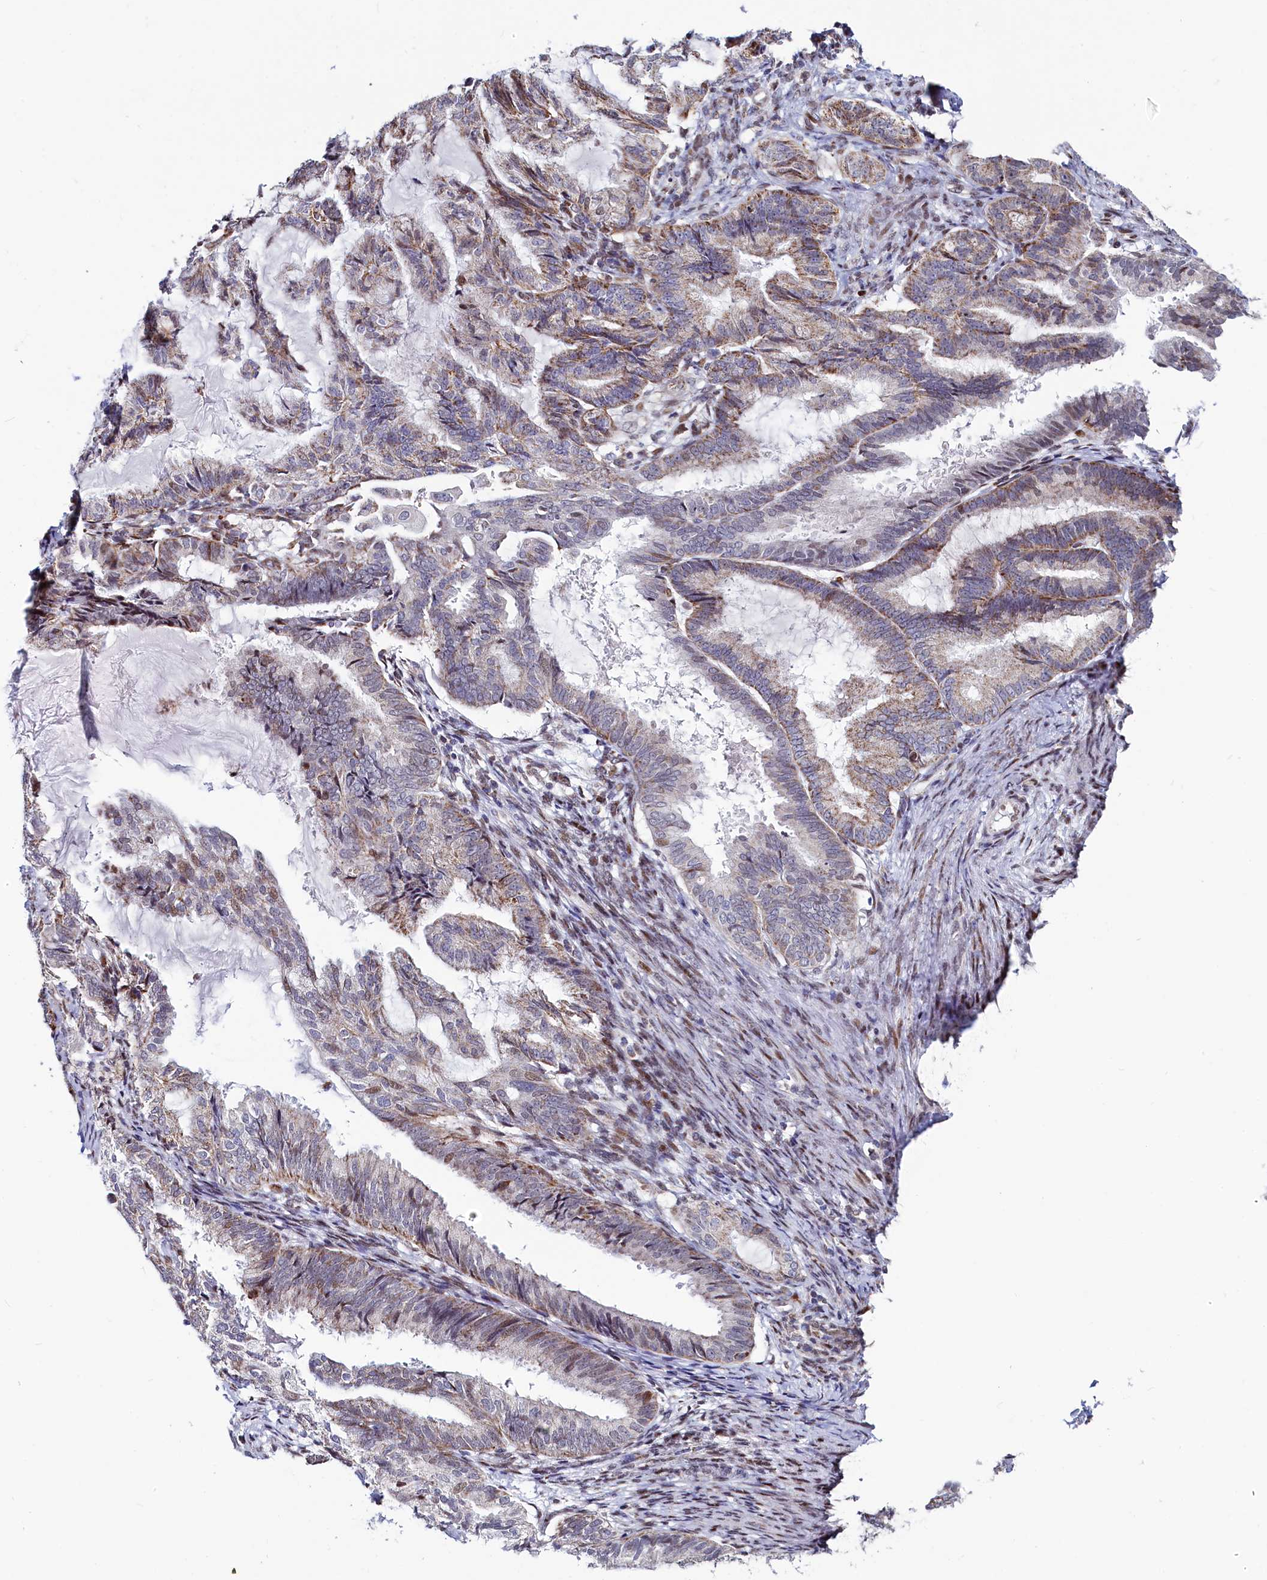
{"staining": {"intensity": "moderate", "quantity": ">75%", "location": "cytoplasmic/membranous"}, "tissue": "endometrial cancer", "cell_type": "Tumor cells", "image_type": "cancer", "snomed": [{"axis": "morphology", "description": "Adenocarcinoma, NOS"}, {"axis": "topography", "description": "Endometrium"}], "caption": "Protein staining reveals moderate cytoplasmic/membranous expression in approximately >75% of tumor cells in endometrial adenocarcinoma.", "gene": "HDGFL3", "patient": {"sex": "female", "age": 86}}